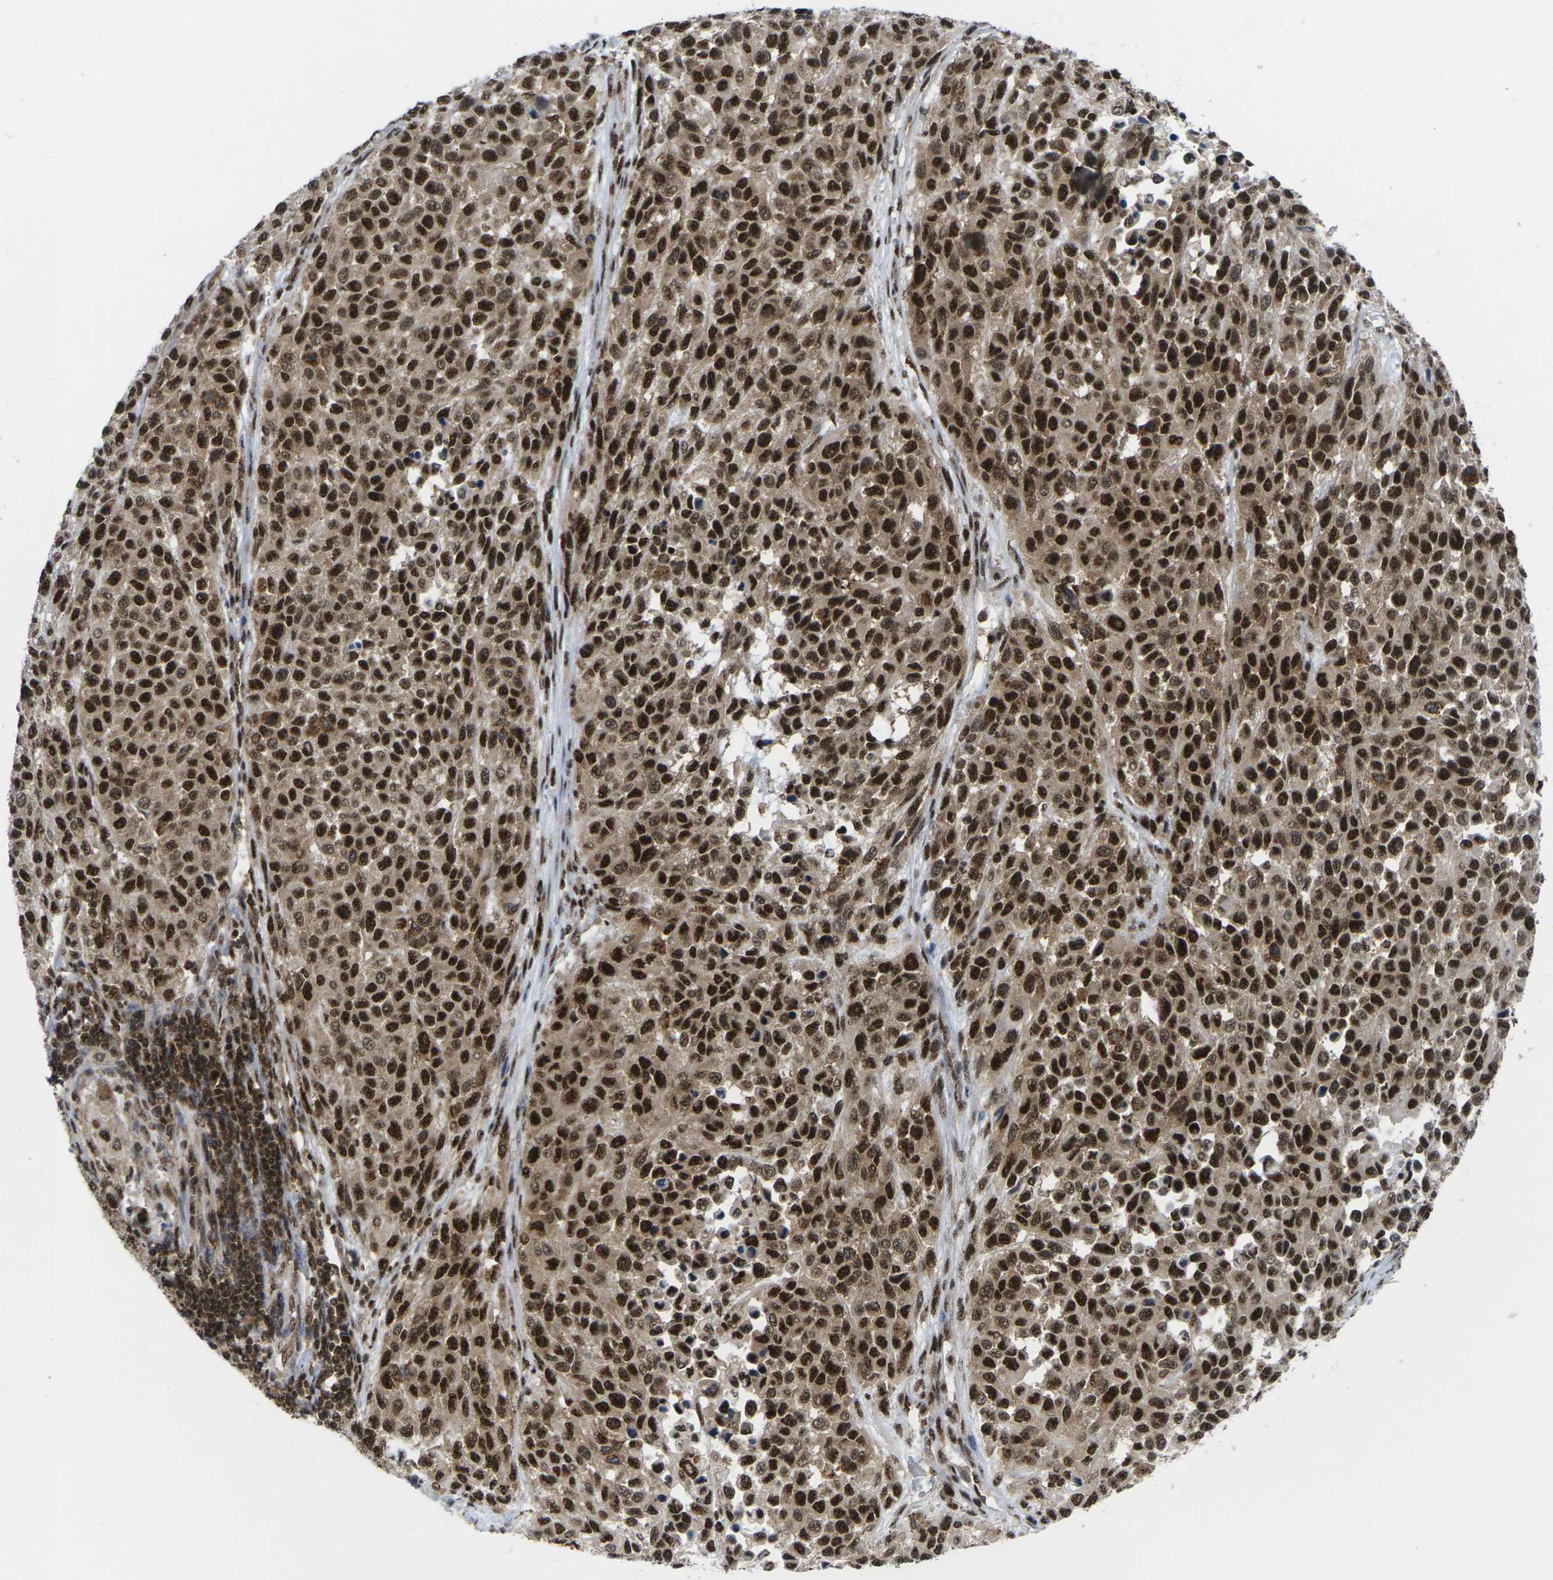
{"staining": {"intensity": "strong", "quantity": ">75%", "location": "nuclear"}, "tissue": "melanoma", "cell_type": "Tumor cells", "image_type": "cancer", "snomed": [{"axis": "morphology", "description": "Malignant melanoma, Metastatic site"}, {"axis": "topography", "description": "Lymph node"}], "caption": "Protein positivity by IHC exhibits strong nuclear expression in approximately >75% of tumor cells in melanoma. The protein of interest is stained brown, and the nuclei are stained in blue (DAB IHC with brightfield microscopy, high magnification).", "gene": "MAGOH", "patient": {"sex": "male", "age": 61}}